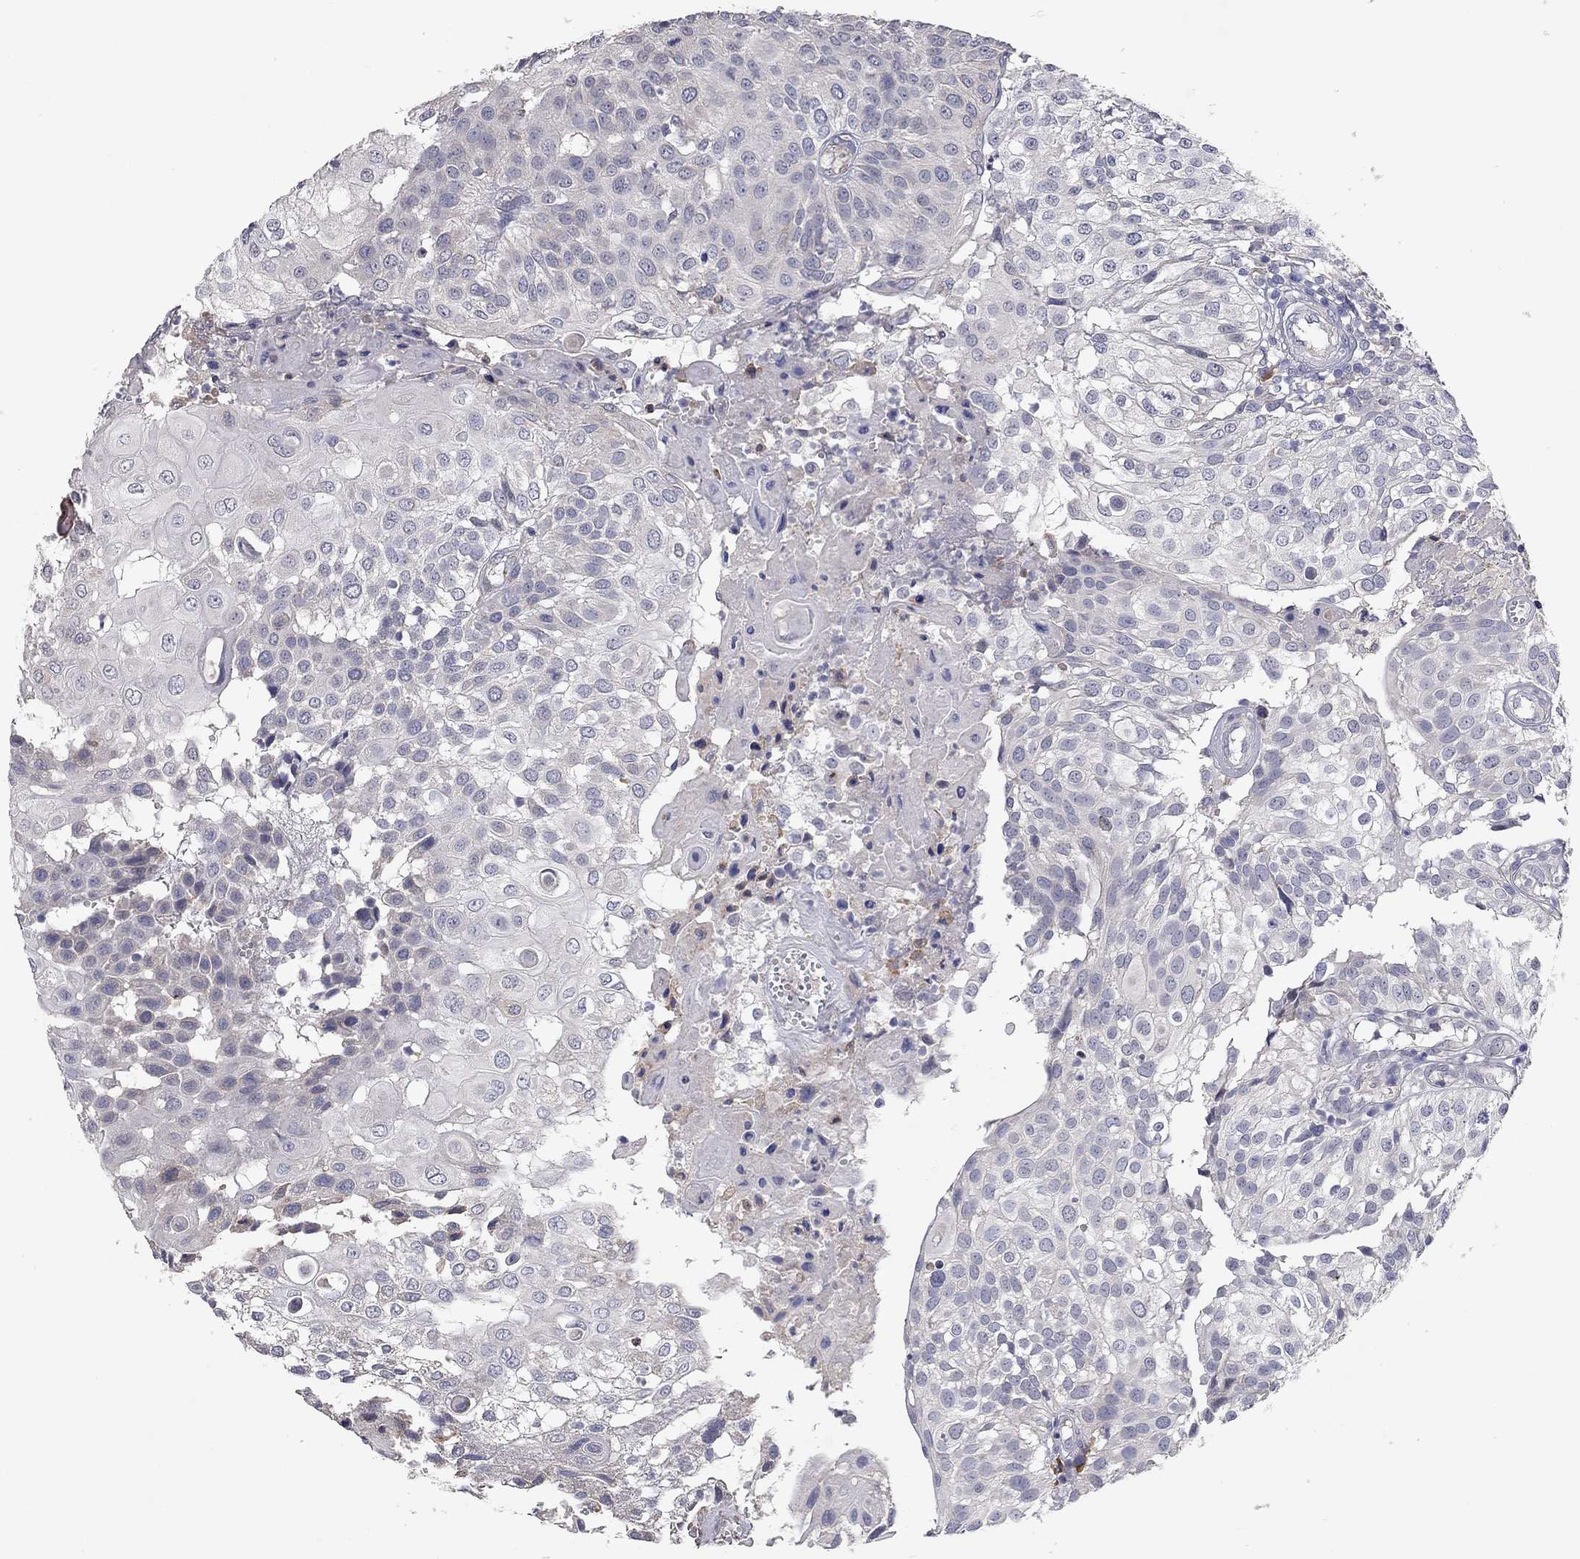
{"staining": {"intensity": "negative", "quantity": "none", "location": "none"}, "tissue": "urothelial cancer", "cell_type": "Tumor cells", "image_type": "cancer", "snomed": [{"axis": "morphology", "description": "Urothelial carcinoma, High grade"}, {"axis": "topography", "description": "Urinary bladder"}], "caption": "Histopathology image shows no protein positivity in tumor cells of urothelial cancer tissue. (Immunohistochemistry, brightfield microscopy, high magnification).", "gene": "XAGE2", "patient": {"sex": "female", "age": 79}}